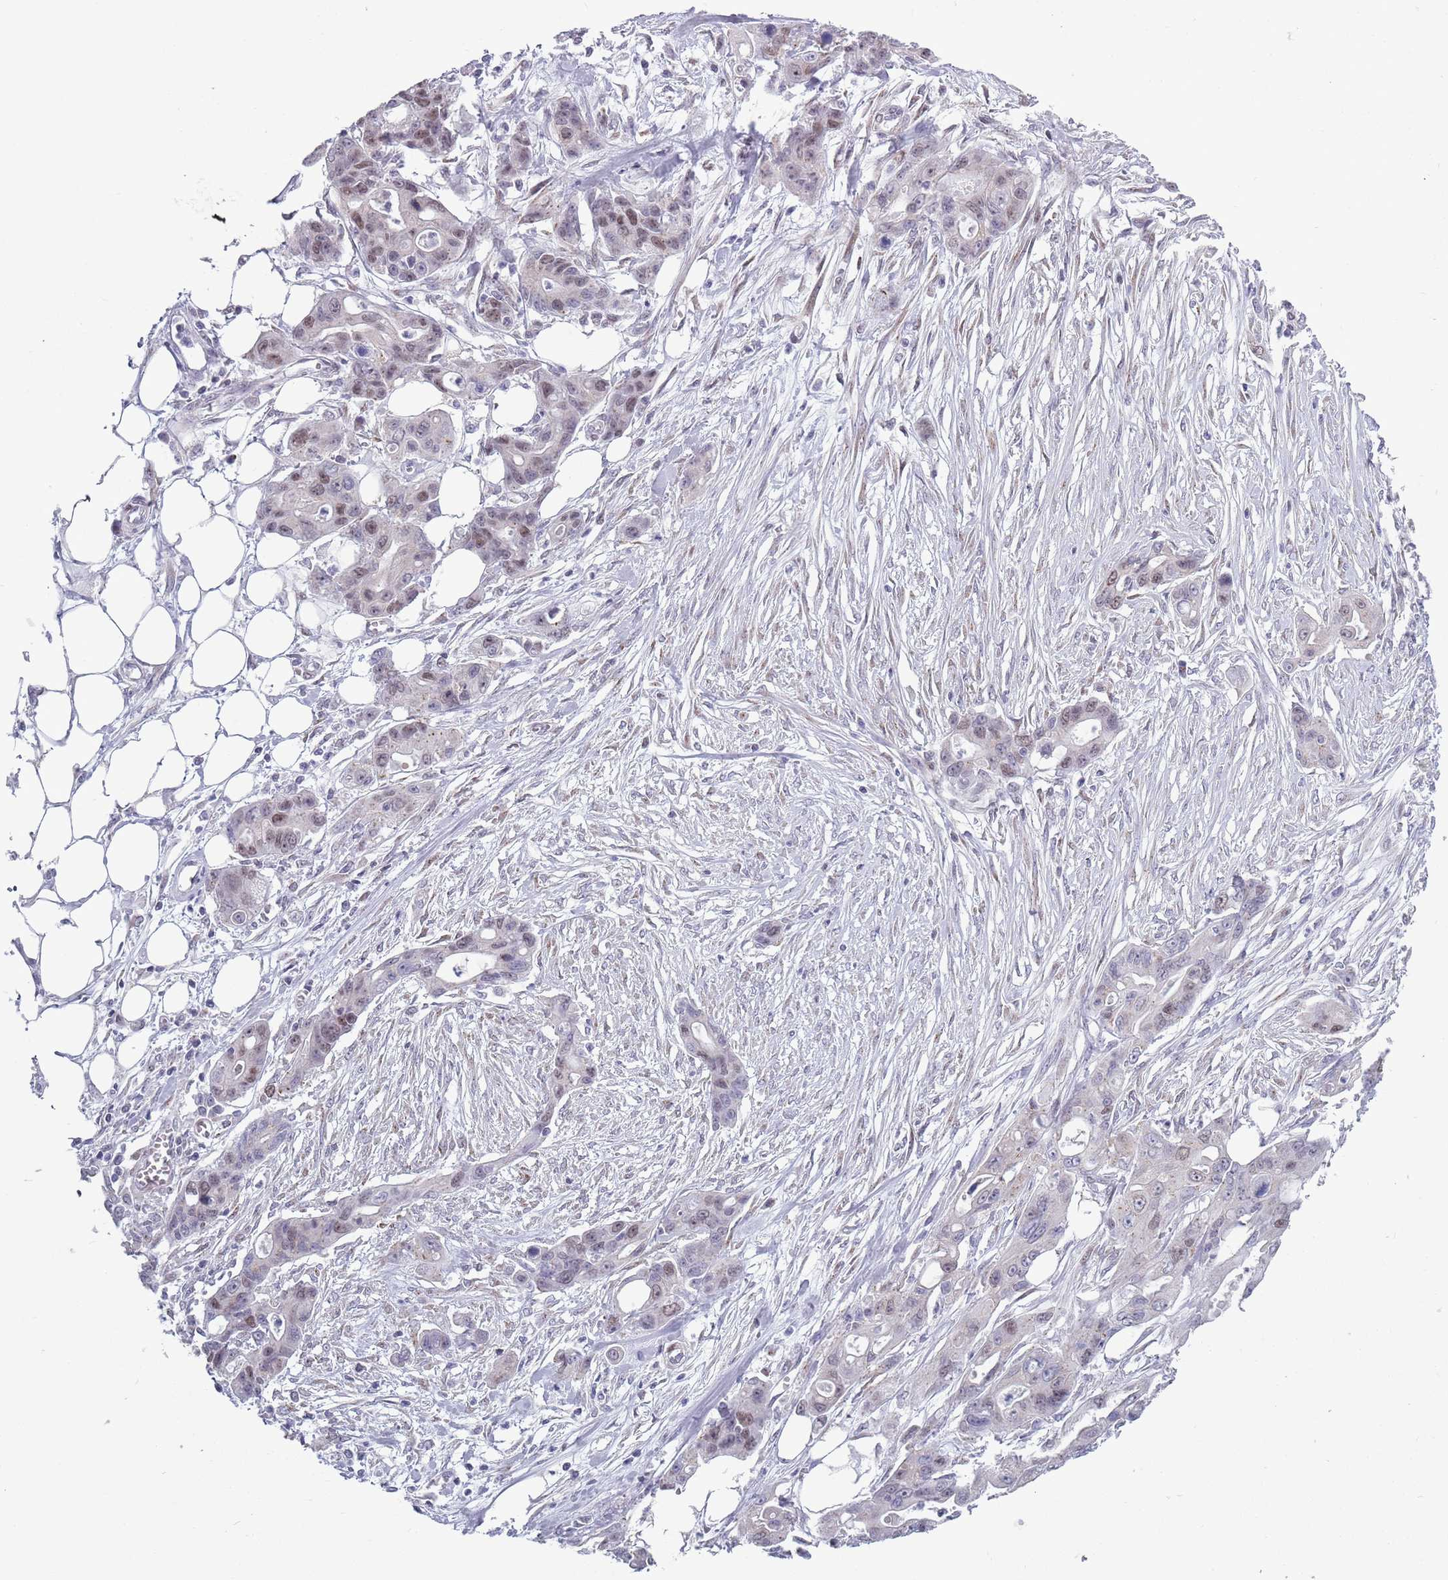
{"staining": {"intensity": "weak", "quantity": "<25%", "location": "nuclear"}, "tissue": "ovarian cancer", "cell_type": "Tumor cells", "image_type": "cancer", "snomed": [{"axis": "morphology", "description": "Cystadenocarcinoma, mucinous, NOS"}, {"axis": "topography", "description": "Ovary"}], "caption": "Immunohistochemical staining of ovarian cancer (mucinous cystadenocarcinoma) demonstrates no significant expression in tumor cells.", "gene": "ZKSCAN2", "patient": {"sex": "female", "age": 70}}